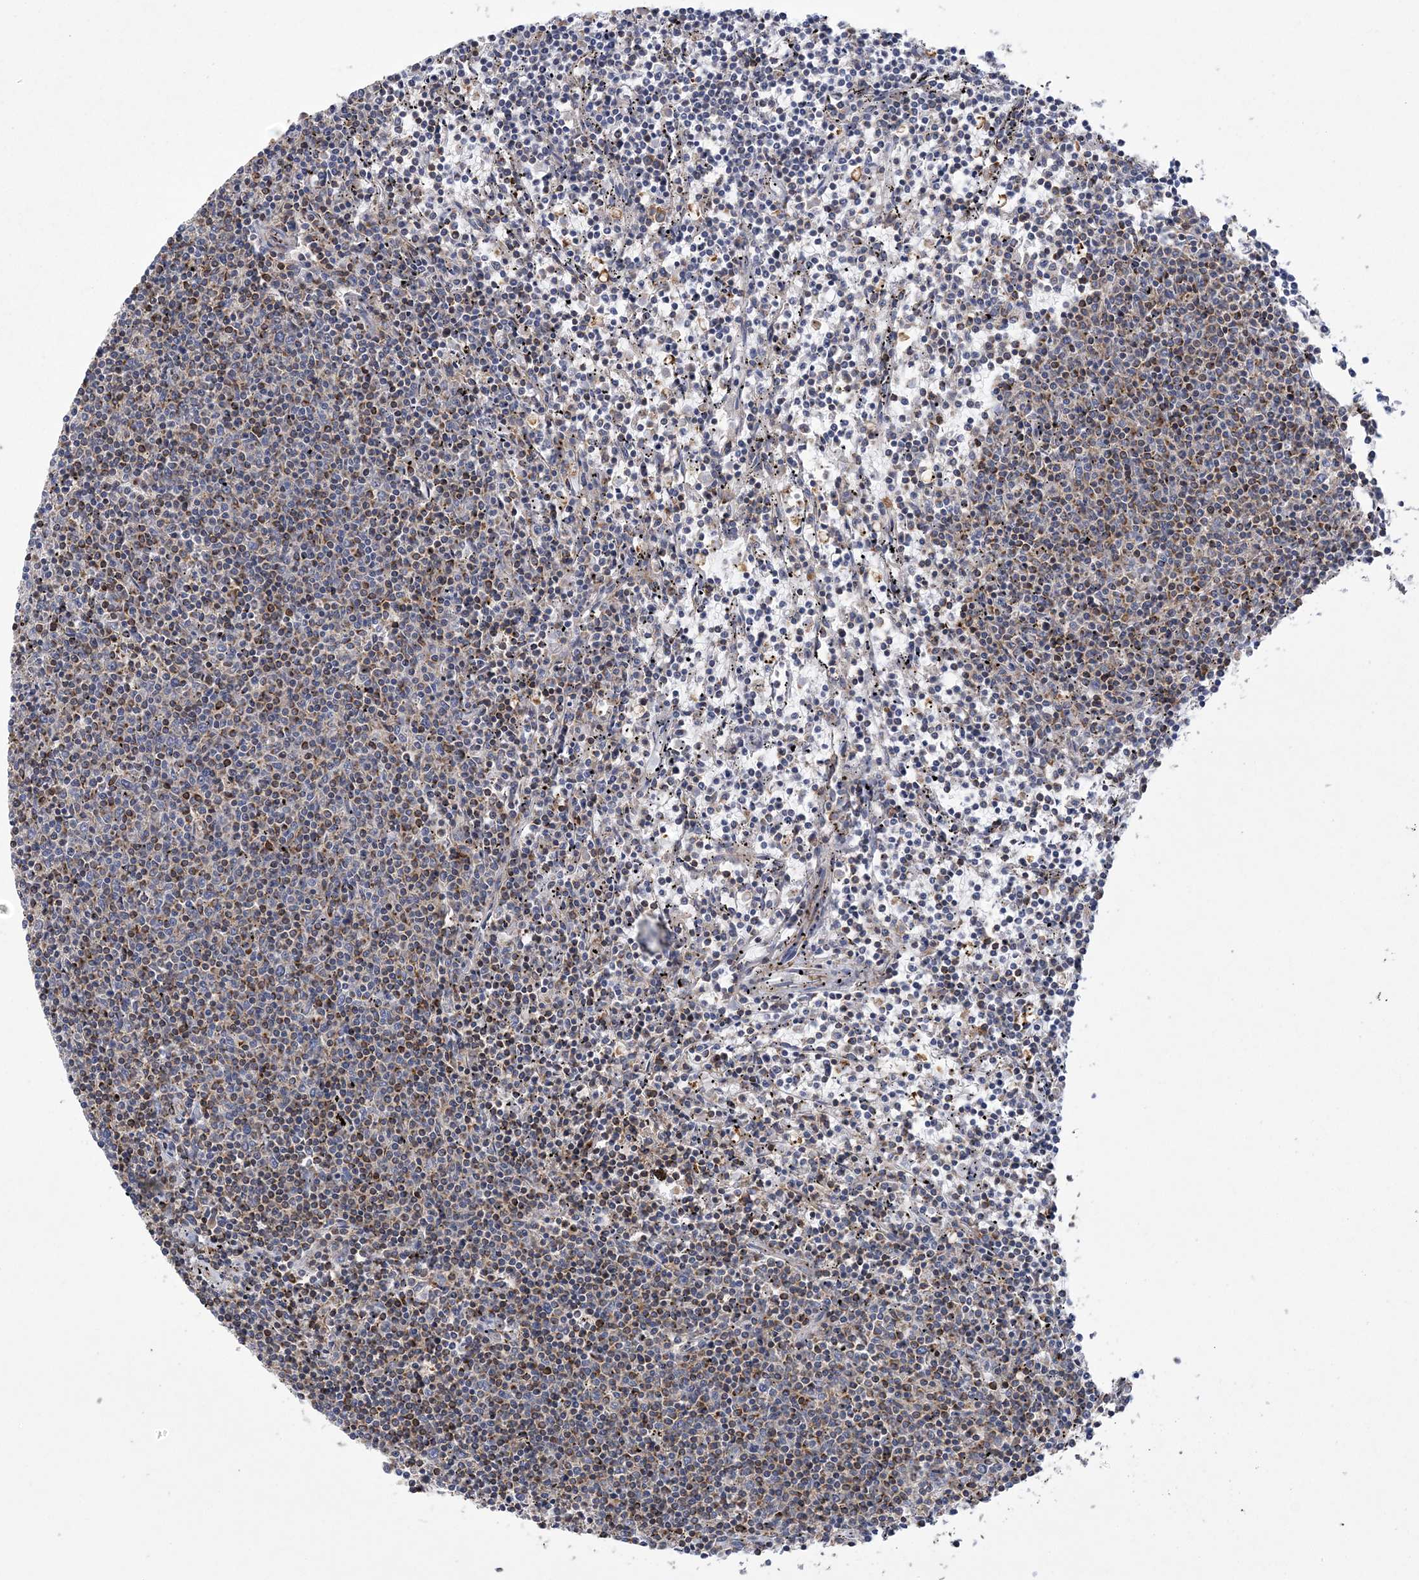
{"staining": {"intensity": "negative", "quantity": "none", "location": "none"}, "tissue": "lymphoma", "cell_type": "Tumor cells", "image_type": "cancer", "snomed": [{"axis": "morphology", "description": "Malignant lymphoma, non-Hodgkin's type, Low grade"}, {"axis": "topography", "description": "Spleen"}], "caption": "A histopathology image of human lymphoma is negative for staining in tumor cells.", "gene": "ARSJ", "patient": {"sex": "female", "age": 50}}